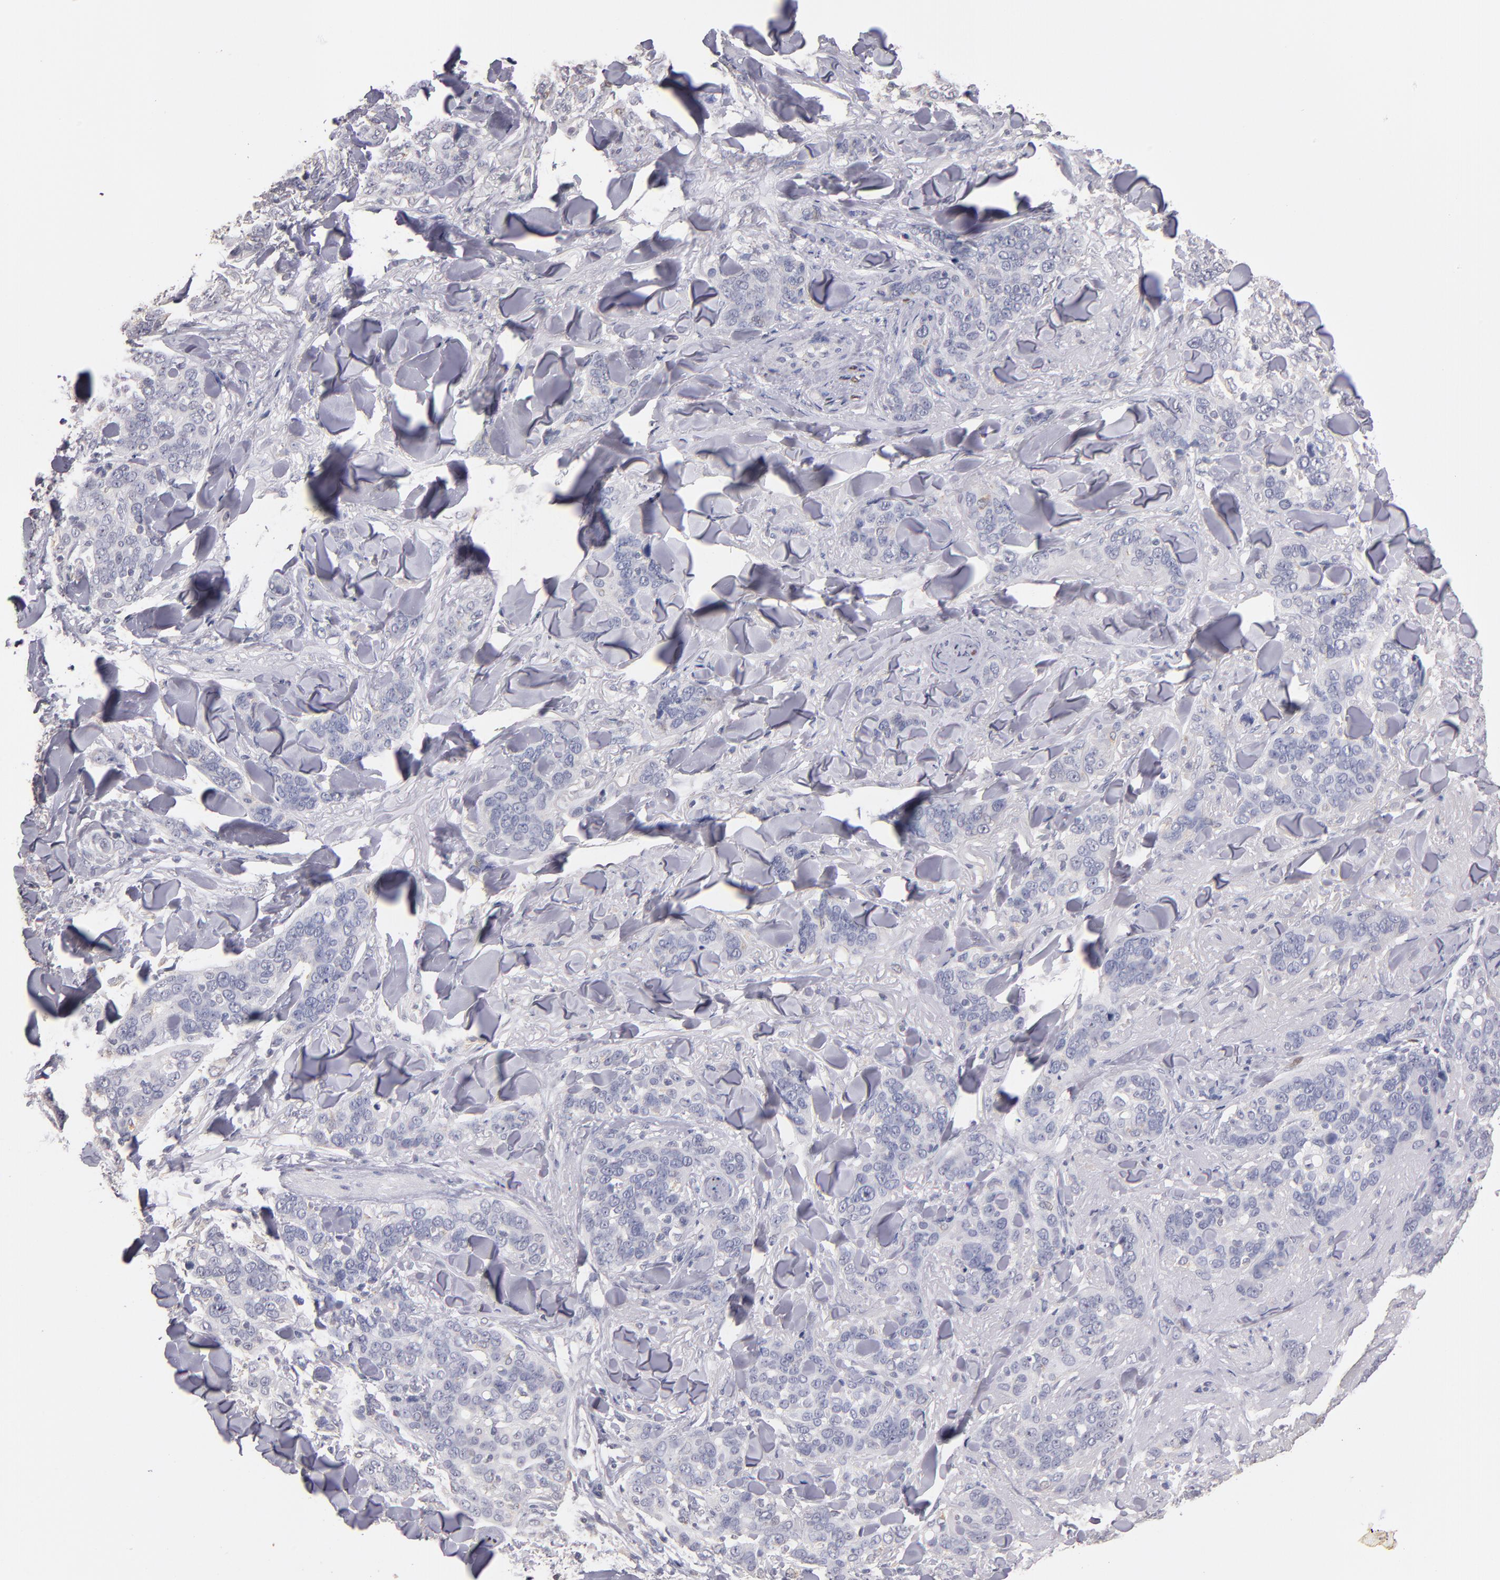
{"staining": {"intensity": "negative", "quantity": "none", "location": "none"}, "tissue": "skin cancer", "cell_type": "Tumor cells", "image_type": "cancer", "snomed": [{"axis": "morphology", "description": "Normal tissue, NOS"}, {"axis": "morphology", "description": "Squamous cell carcinoma, NOS"}, {"axis": "topography", "description": "Skin"}], "caption": "The immunohistochemistry micrograph has no significant staining in tumor cells of skin squamous cell carcinoma tissue. The staining was performed using DAB (3,3'-diaminobenzidine) to visualize the protein expression in brown, while the nuclei were stained in blue with hematoxylin (Magnification: 20x).", "gene": "SOX10", "patient": {"sex": "female", "age": 83}}